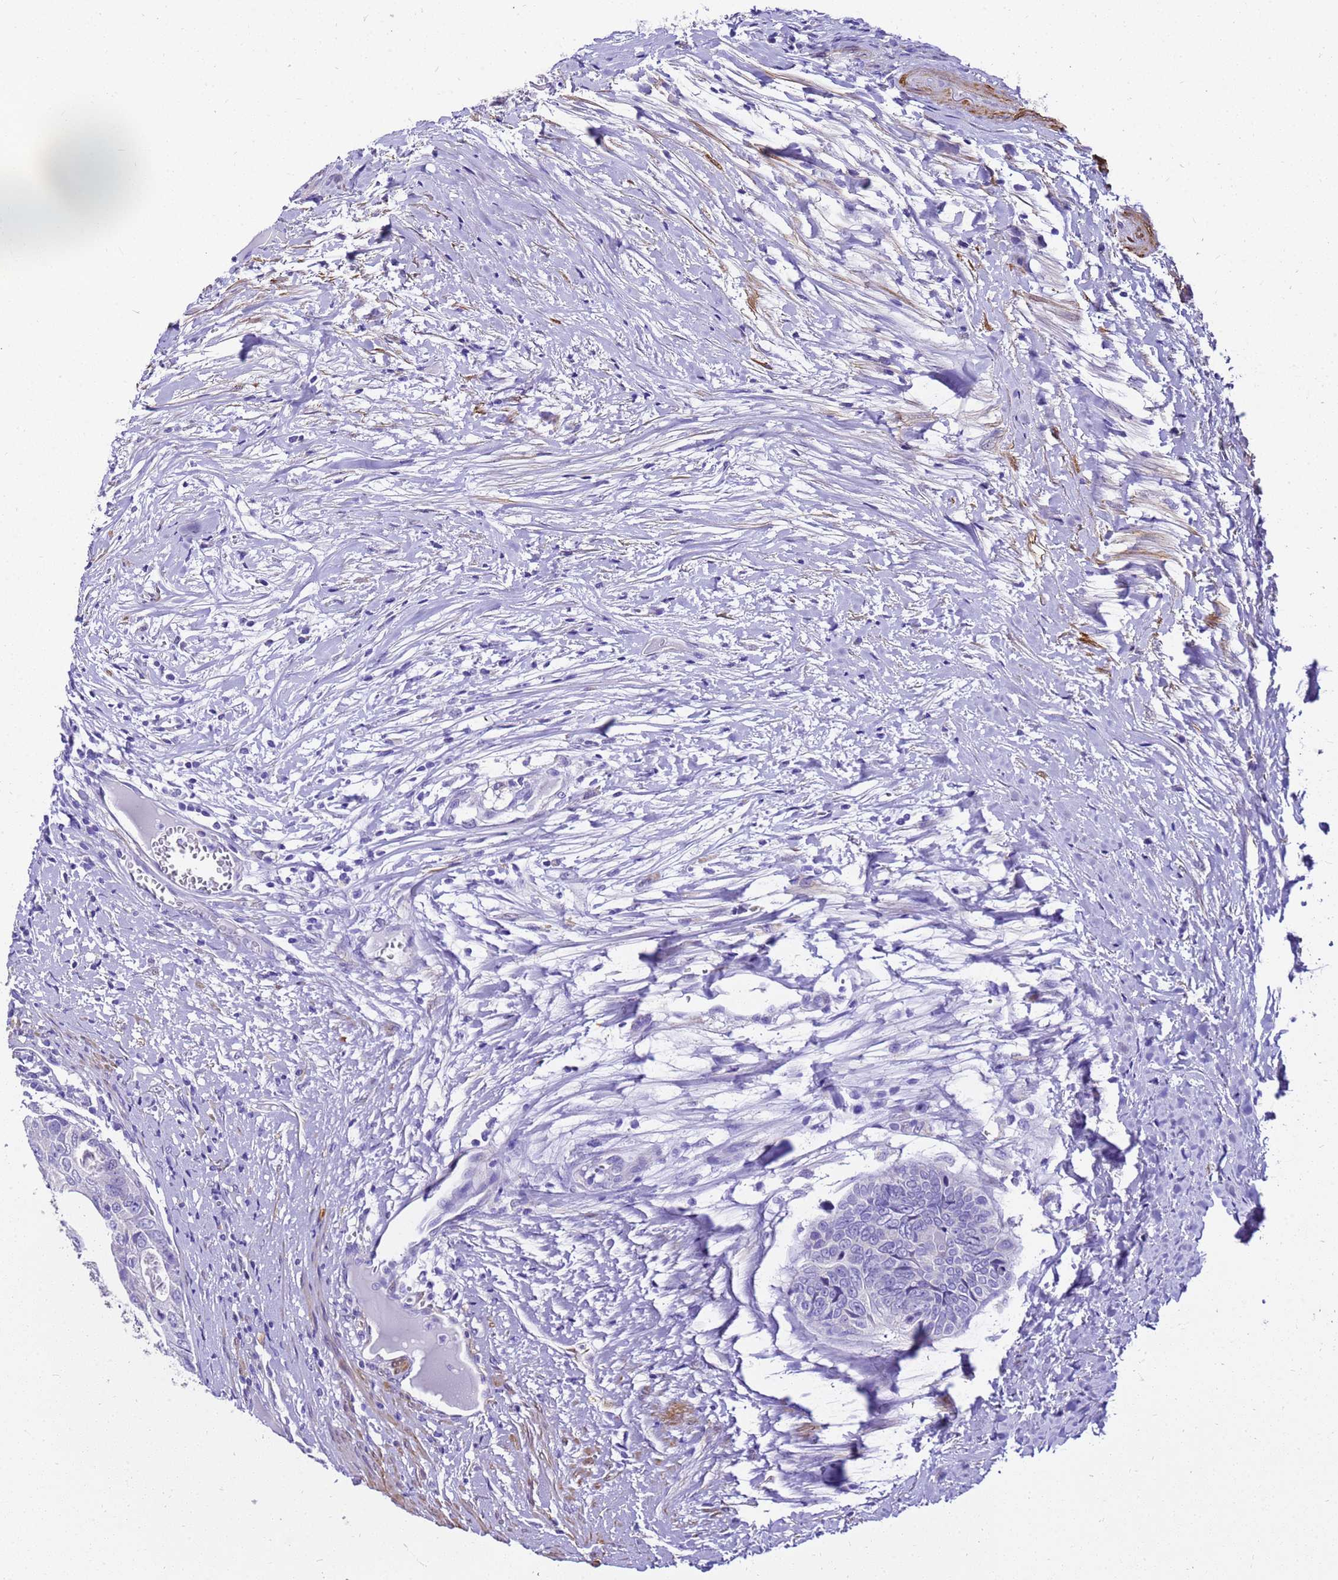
{"staining": {"intensity": "negative", "quantity": "none", "location": "none"}, "tissue": "colorectal cancer", "cell_type": "Tumor cells", "image_type": "cancer", "snomed": [{"axis": "morphology", "description": "Adenocarcinoma, NOS"}, {"axis": "topography", "description": "Colon"}], "caption": "Colorectal adenocarcinoma stained for a protein using immunohistochemistry (IHC) exhibits no expression tumor cells.", "gene": "HSPB6", "patient": {"sex": "male", "age": 85}}